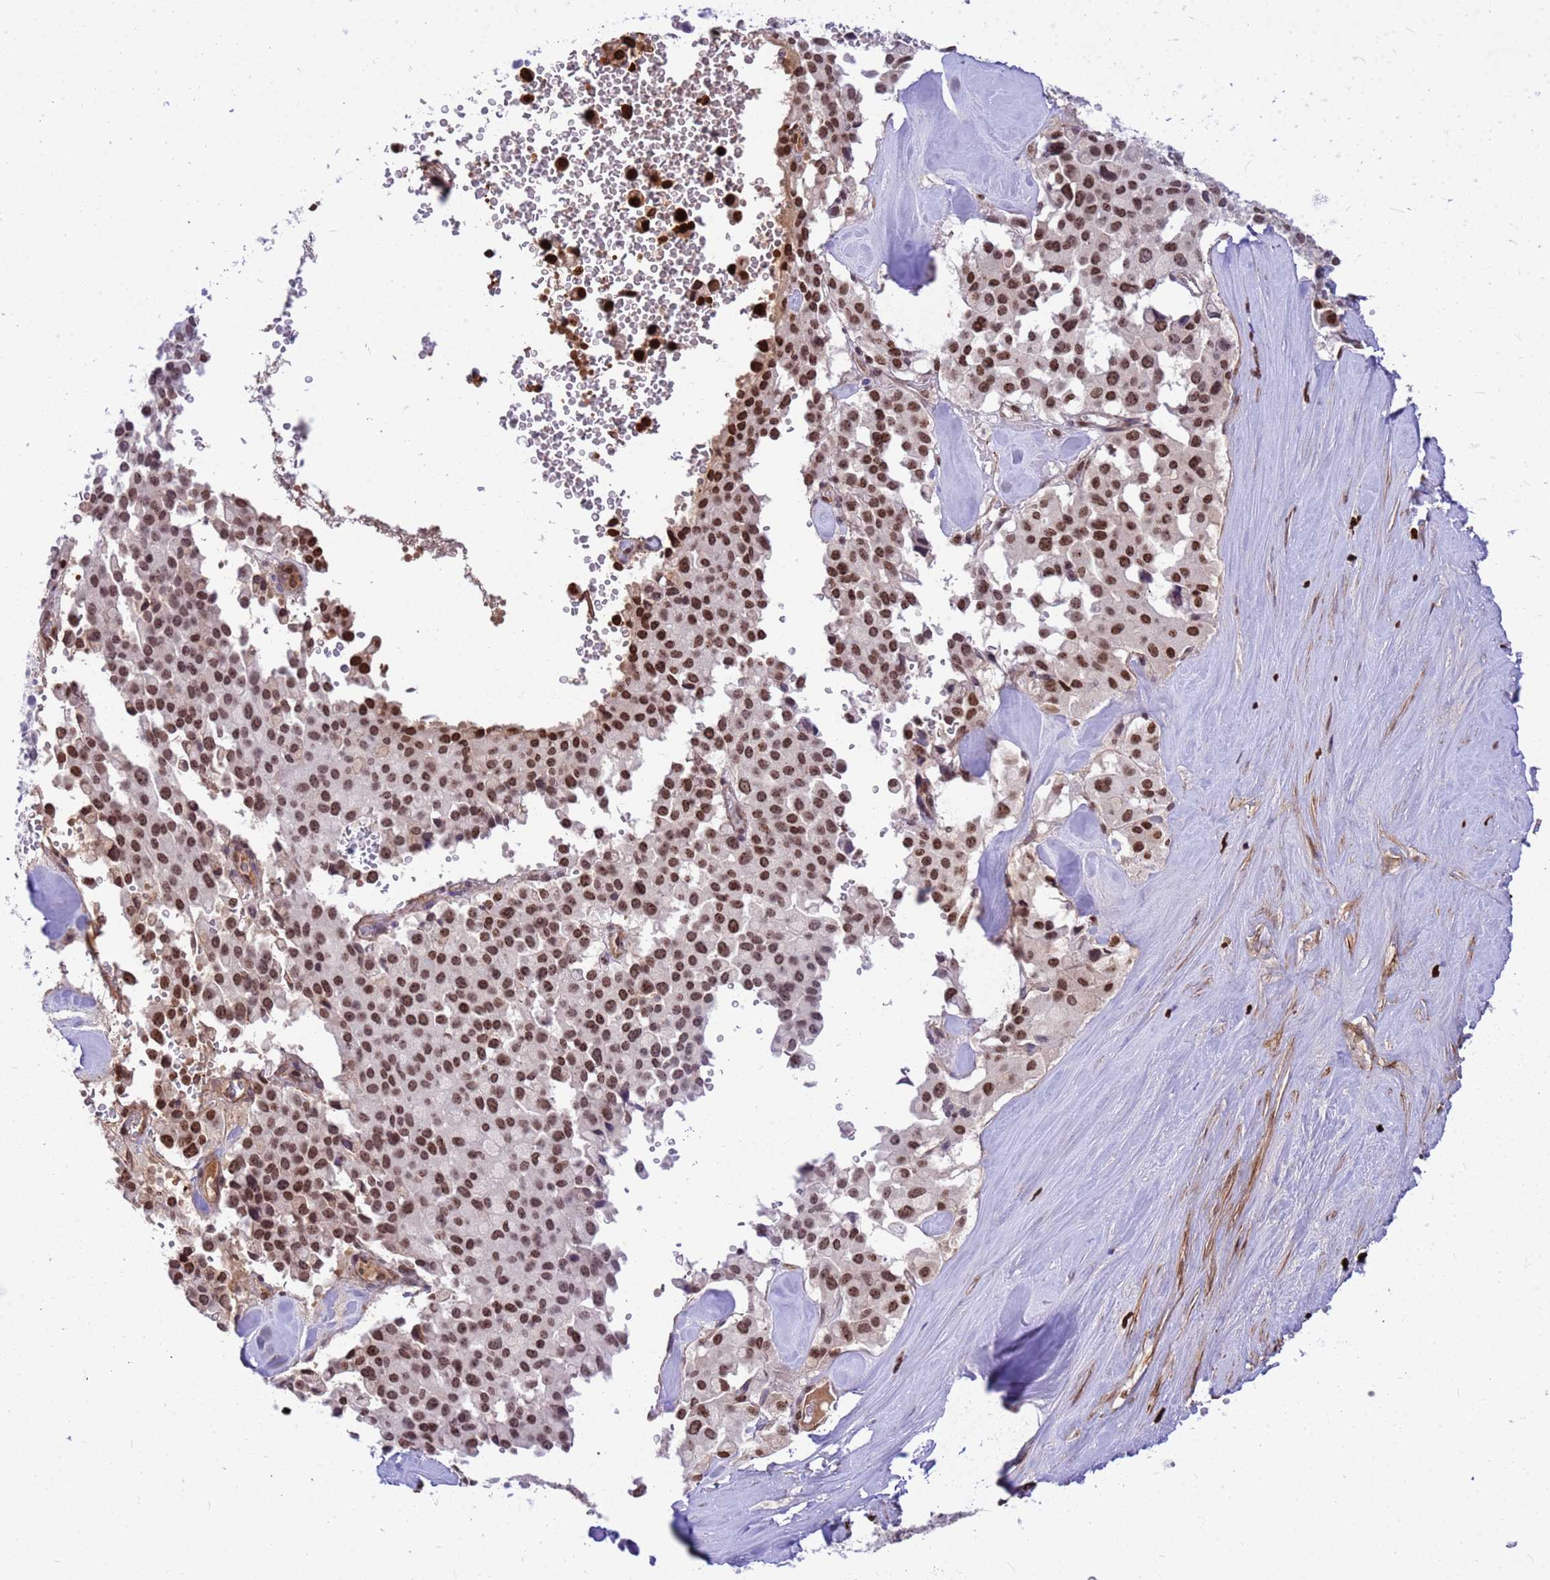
{"staining": {"intensity": "moderate", "quantity": ">75%", "location": "nuclear"}, "tissue": "pancreatic cancer", "cell_type": "Tumor cells", "image_type": "cancer", "snomed": [{"axis": "morphology", "description": "Adenocarcinoma, NOS"}, {"axis": "topography", "description": "Pancreas"}], "caption": "Immunohistochemical staining of adenocarcinoma (pancreatic) reveals medium levels of moderate nuclear protein staining in approximately >75% of tumor cells.", "gene": "ORM1", "patient": {"sex": "male", "age": 65}}